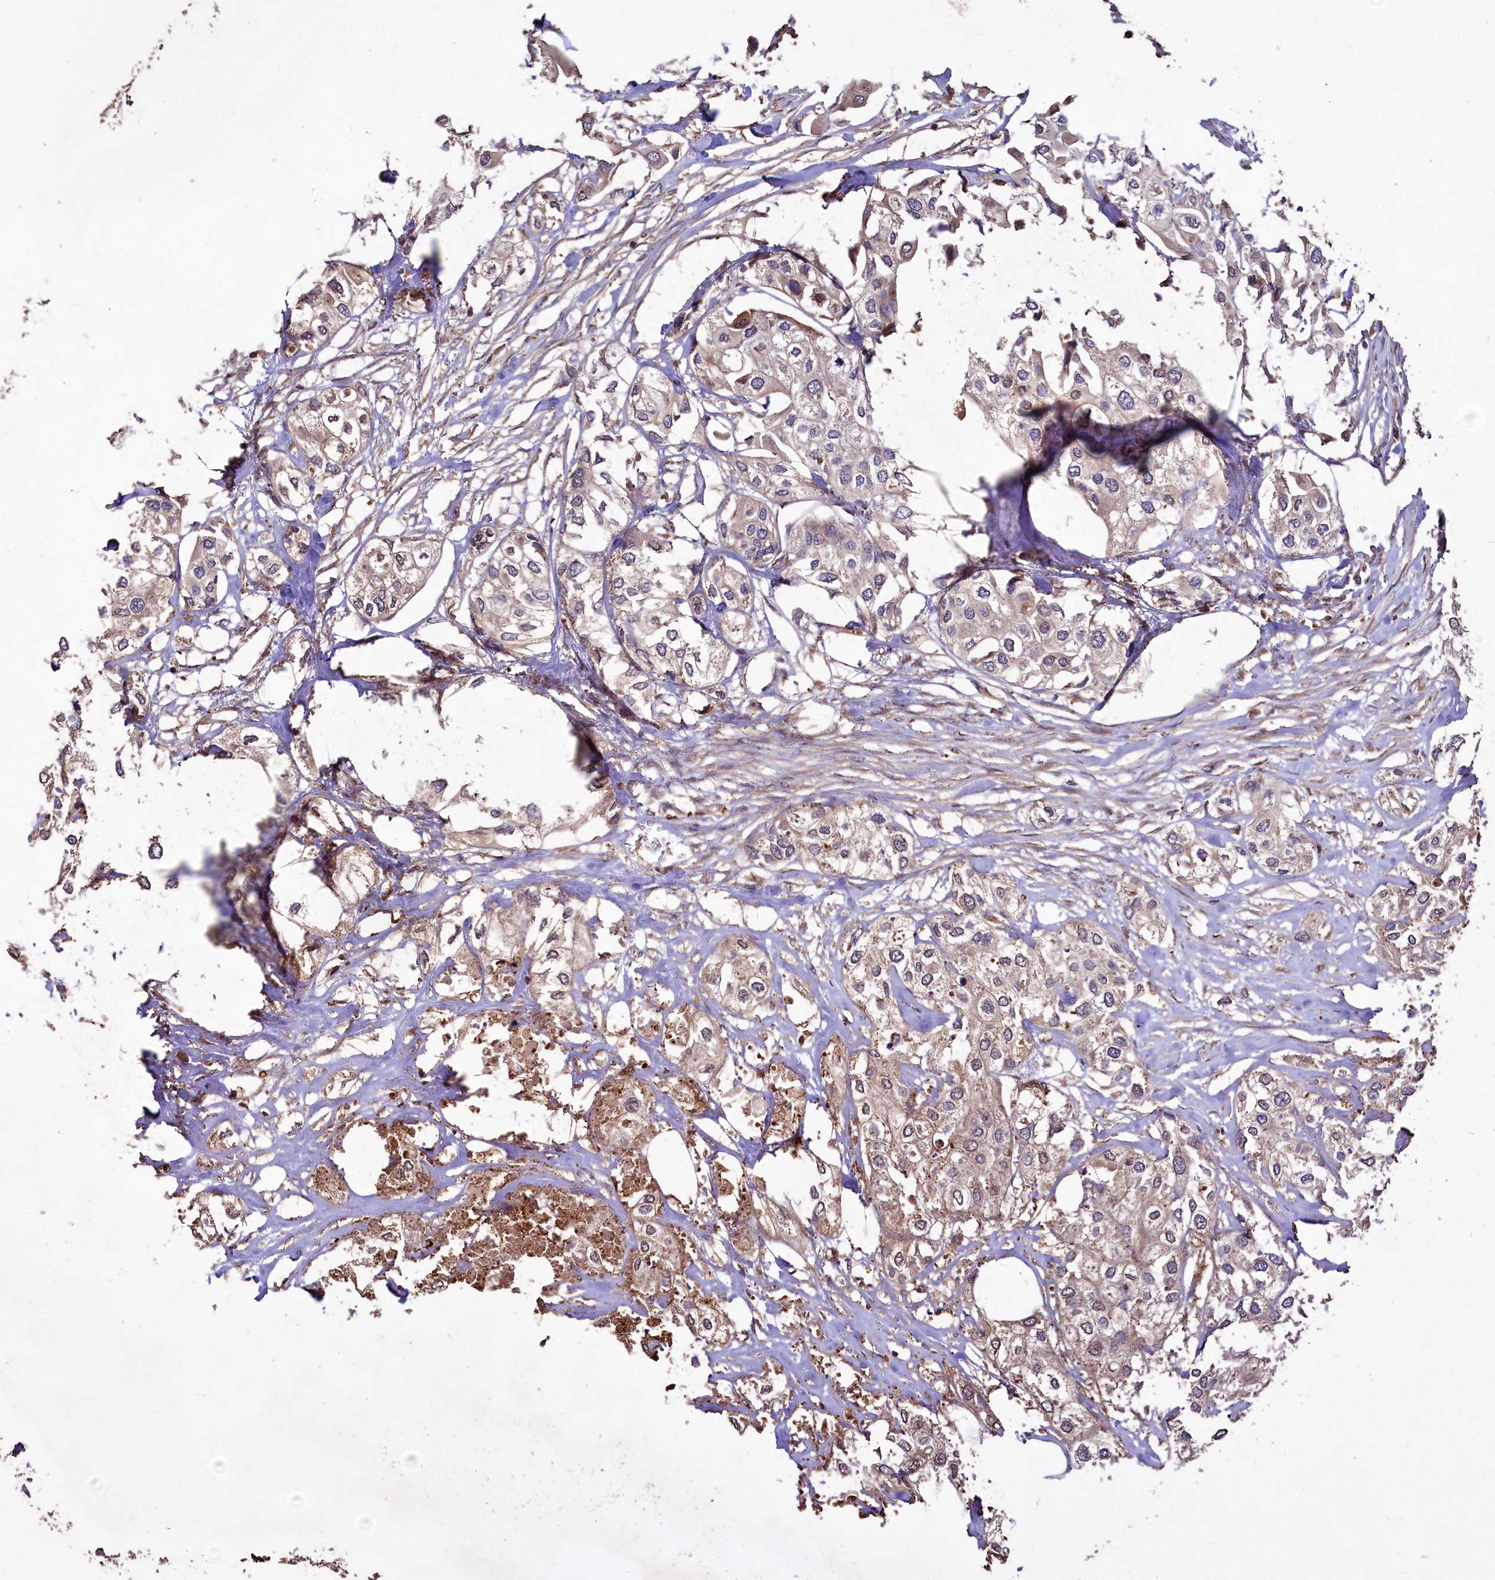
{"staining": {"intensity": "weak", "quantity": "25%-75%", "location": "cytoplasmic/membranous"}, "tissue": "urothelial cancer", "cell_type": "Tumor cells", "image_type": "cancer", "snomed": [{"axis": "morphology", "description": "Urothelial carcinoma, High grade"}, {"axis": "topography", "description": "Urinary bladder"}], "caption": "Immunohistochemical staining of urothelial cancer exhibits low levels of weak cytoplasmic/membranous staining in about 25%-75% of tumor cells. Immunohistochemistry stains the protein in brown and the nuclei are stained blue.", "gene": "TMEM98", "patient": {"sex": "male", "age": 64}}